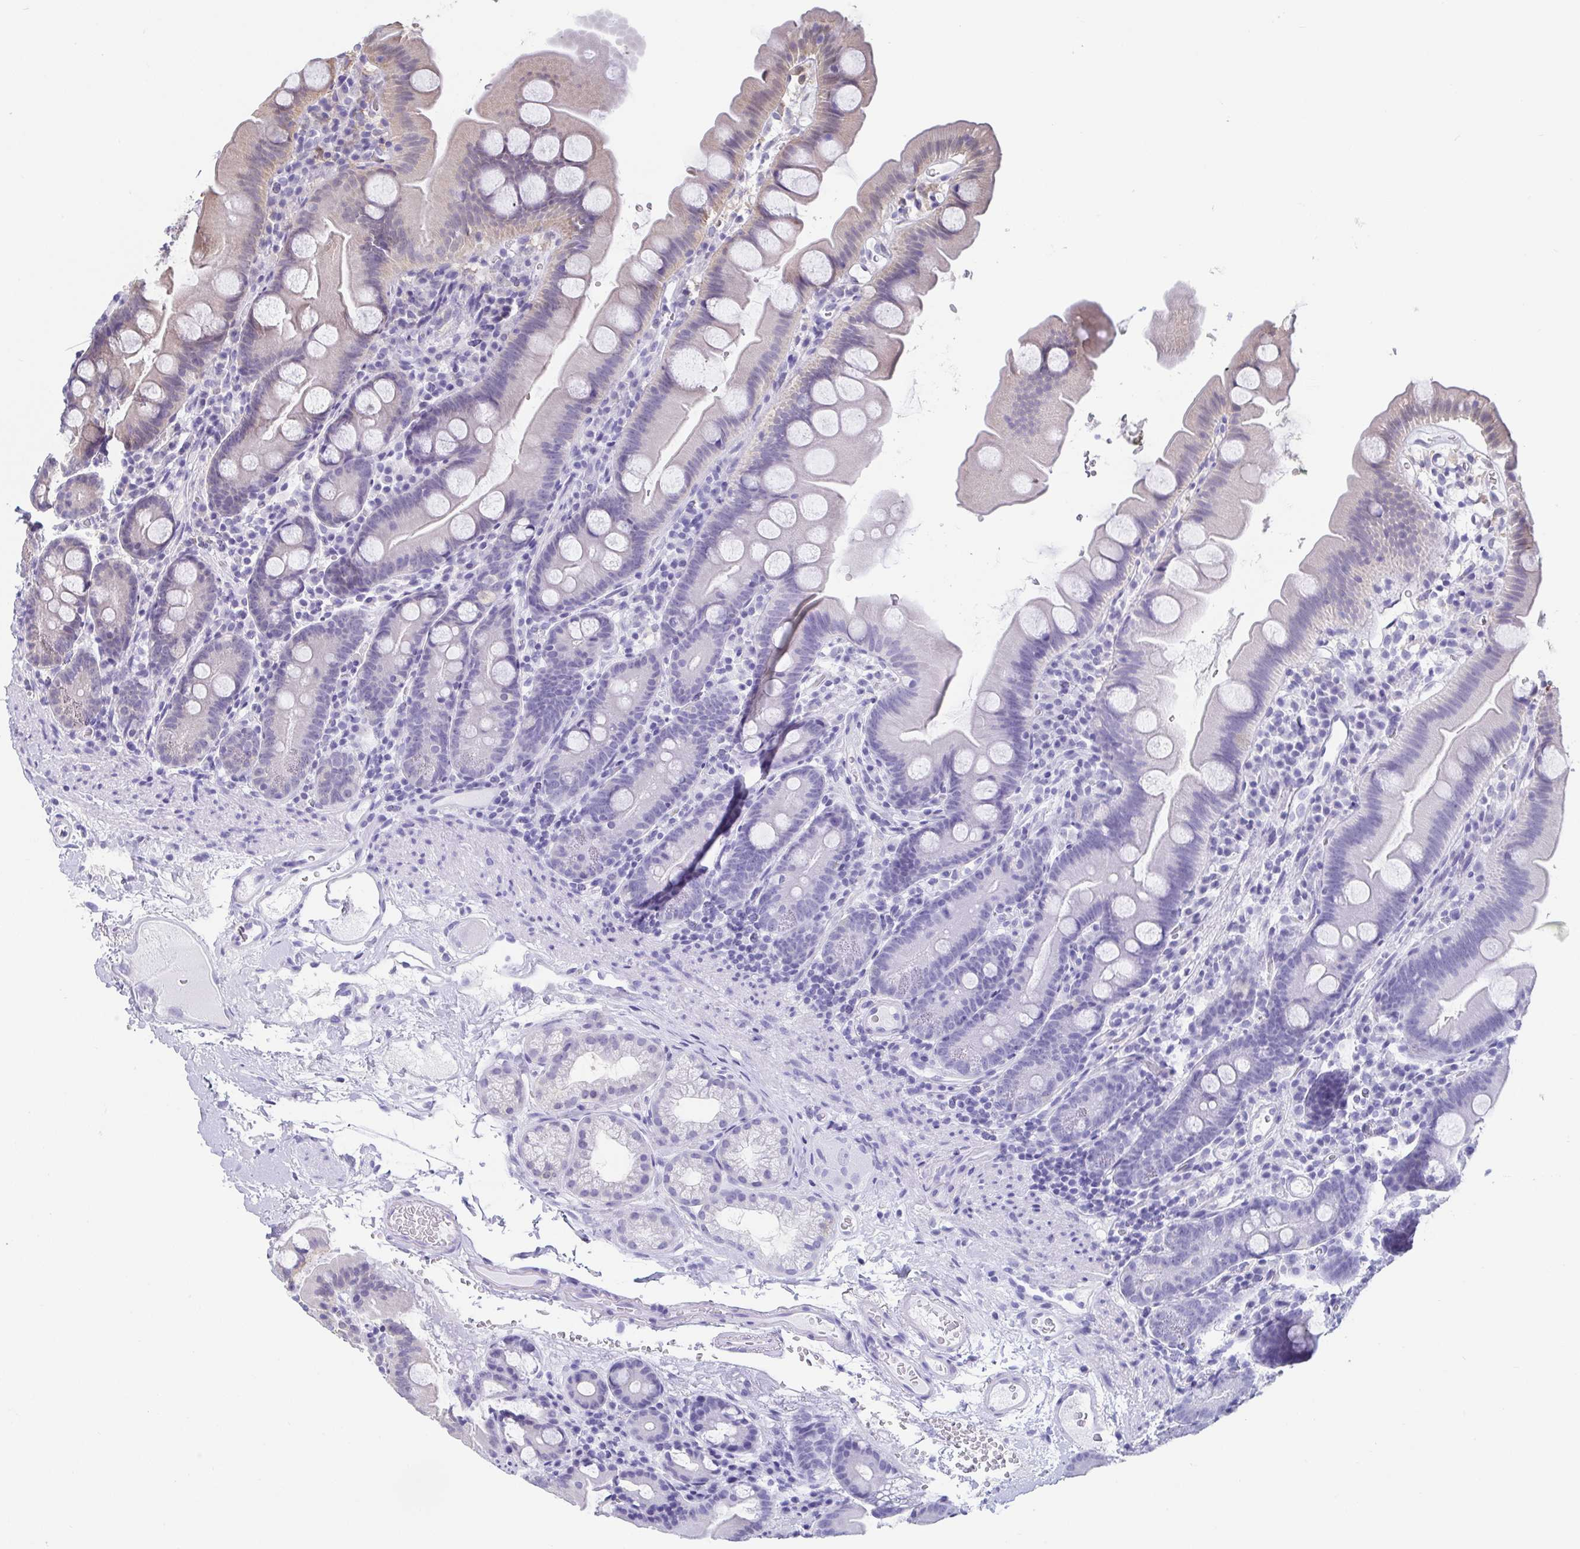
{"staining": {"intensity": "negative", "quantity": "none", "location": "none"}, "tissue": "small intestine", "cell_type": "Glandular cells", "image_type": "normal", "snomed": [{"axis": "morphology", "description": "Normal tissue, NOS"}, {"axis": "topography", "description": "Small intestine"}], "caption": "This is a micrograph of immunohistochemistry staining of benign small intestine, which shows no staining in glandular cells.", "gene": "IDH1", "patient": {"sex": "female", "age": 68}}